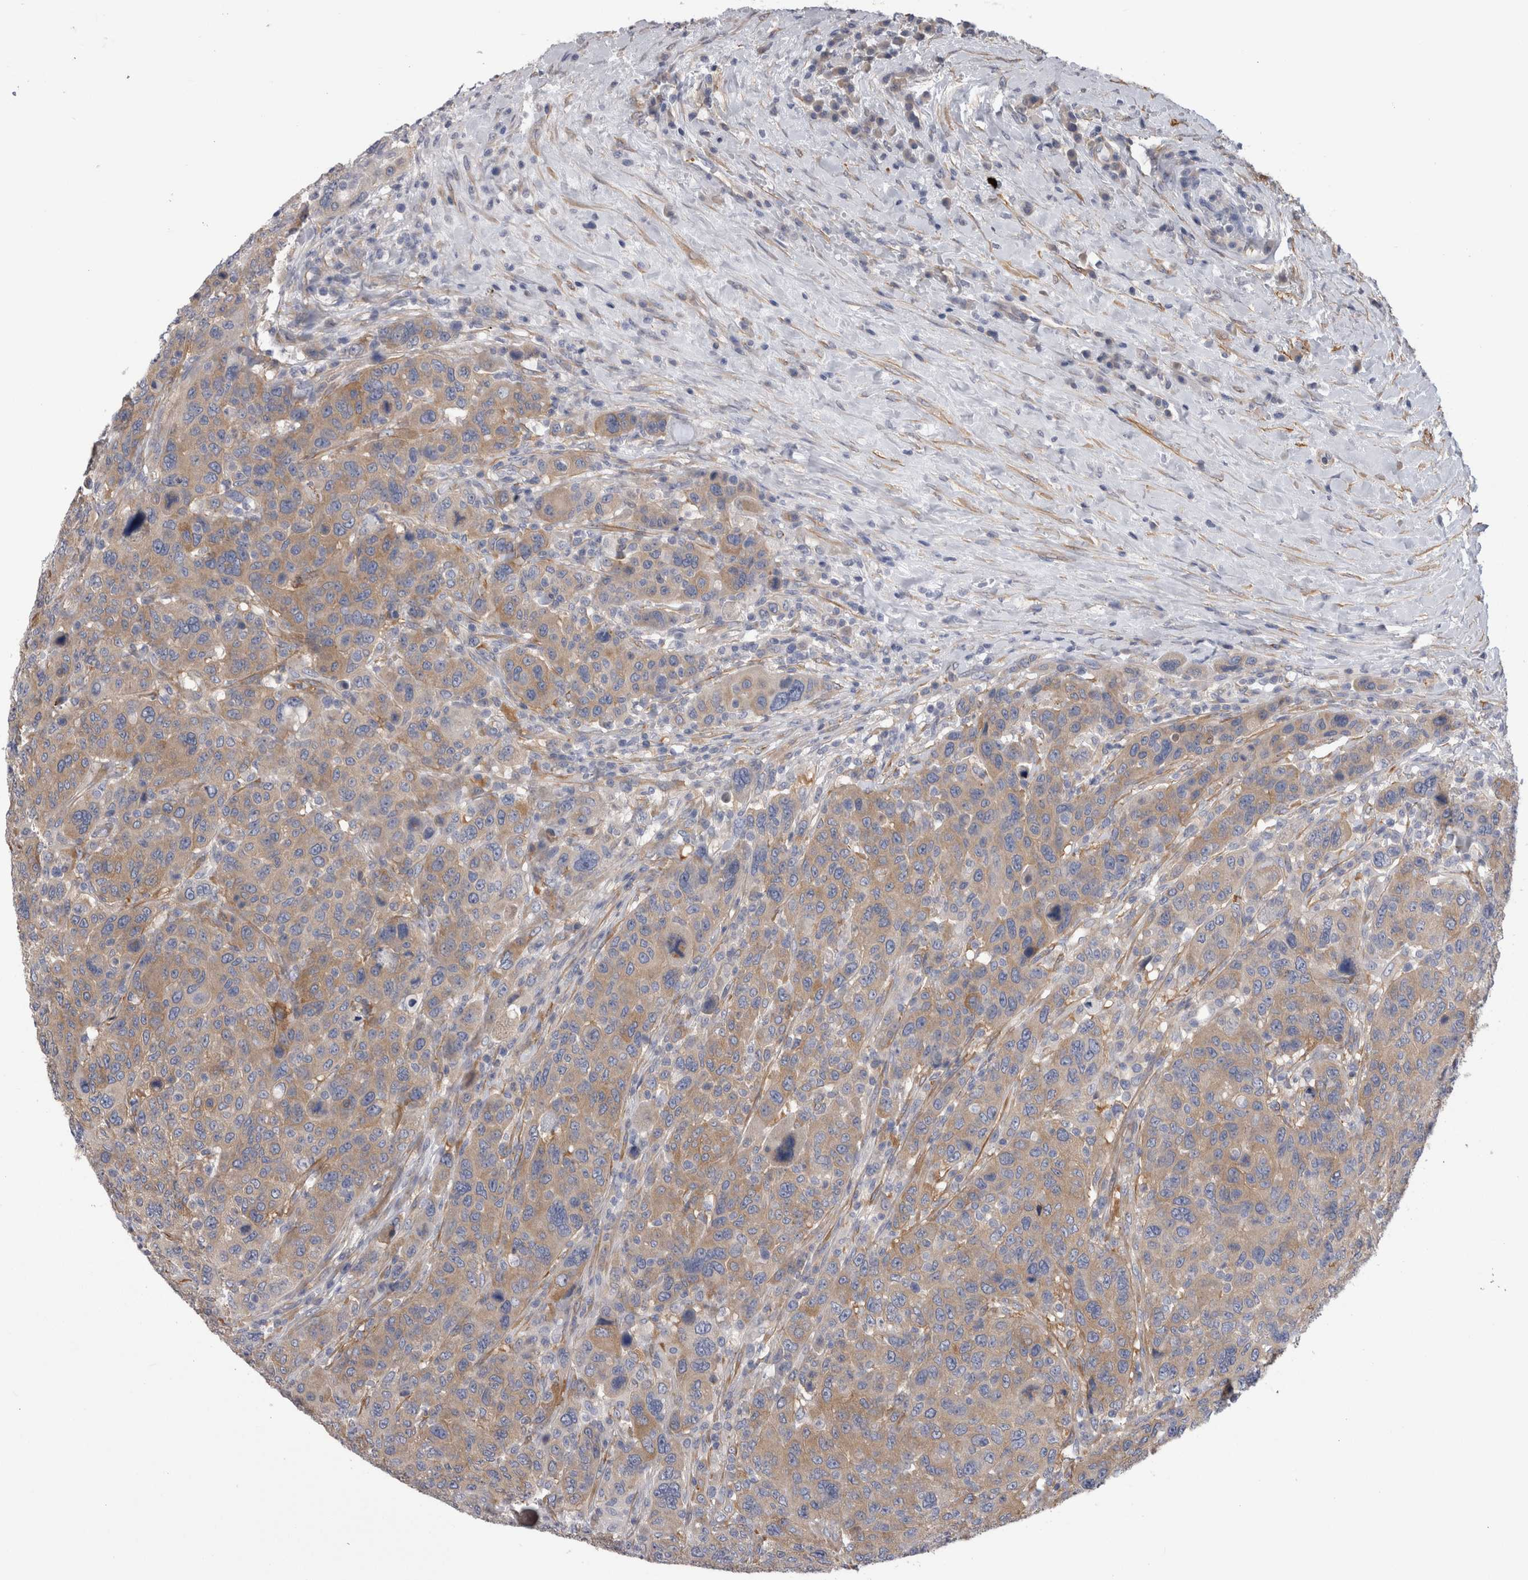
{"staining": {"intensity": "weak", "quantity": ">75%", "location": "cytoplasmic/membranous"}, "tissue": "breast cancer", "cell_type": "Tumor cells", "image_type": "cancer", "snomed": [{"axis": "morphology", "description": "Duct carcinoma"}, {"axis": "topography", "description": "Breast"}], "caption": "Breast intraductal carcinoma stained with a brown dye displays weak cytoplasmic/membranous positive staining in approximately >75% of tumor cells.", "gene": "EPRS1", "patient": {"sex": "female", "age": 37}}